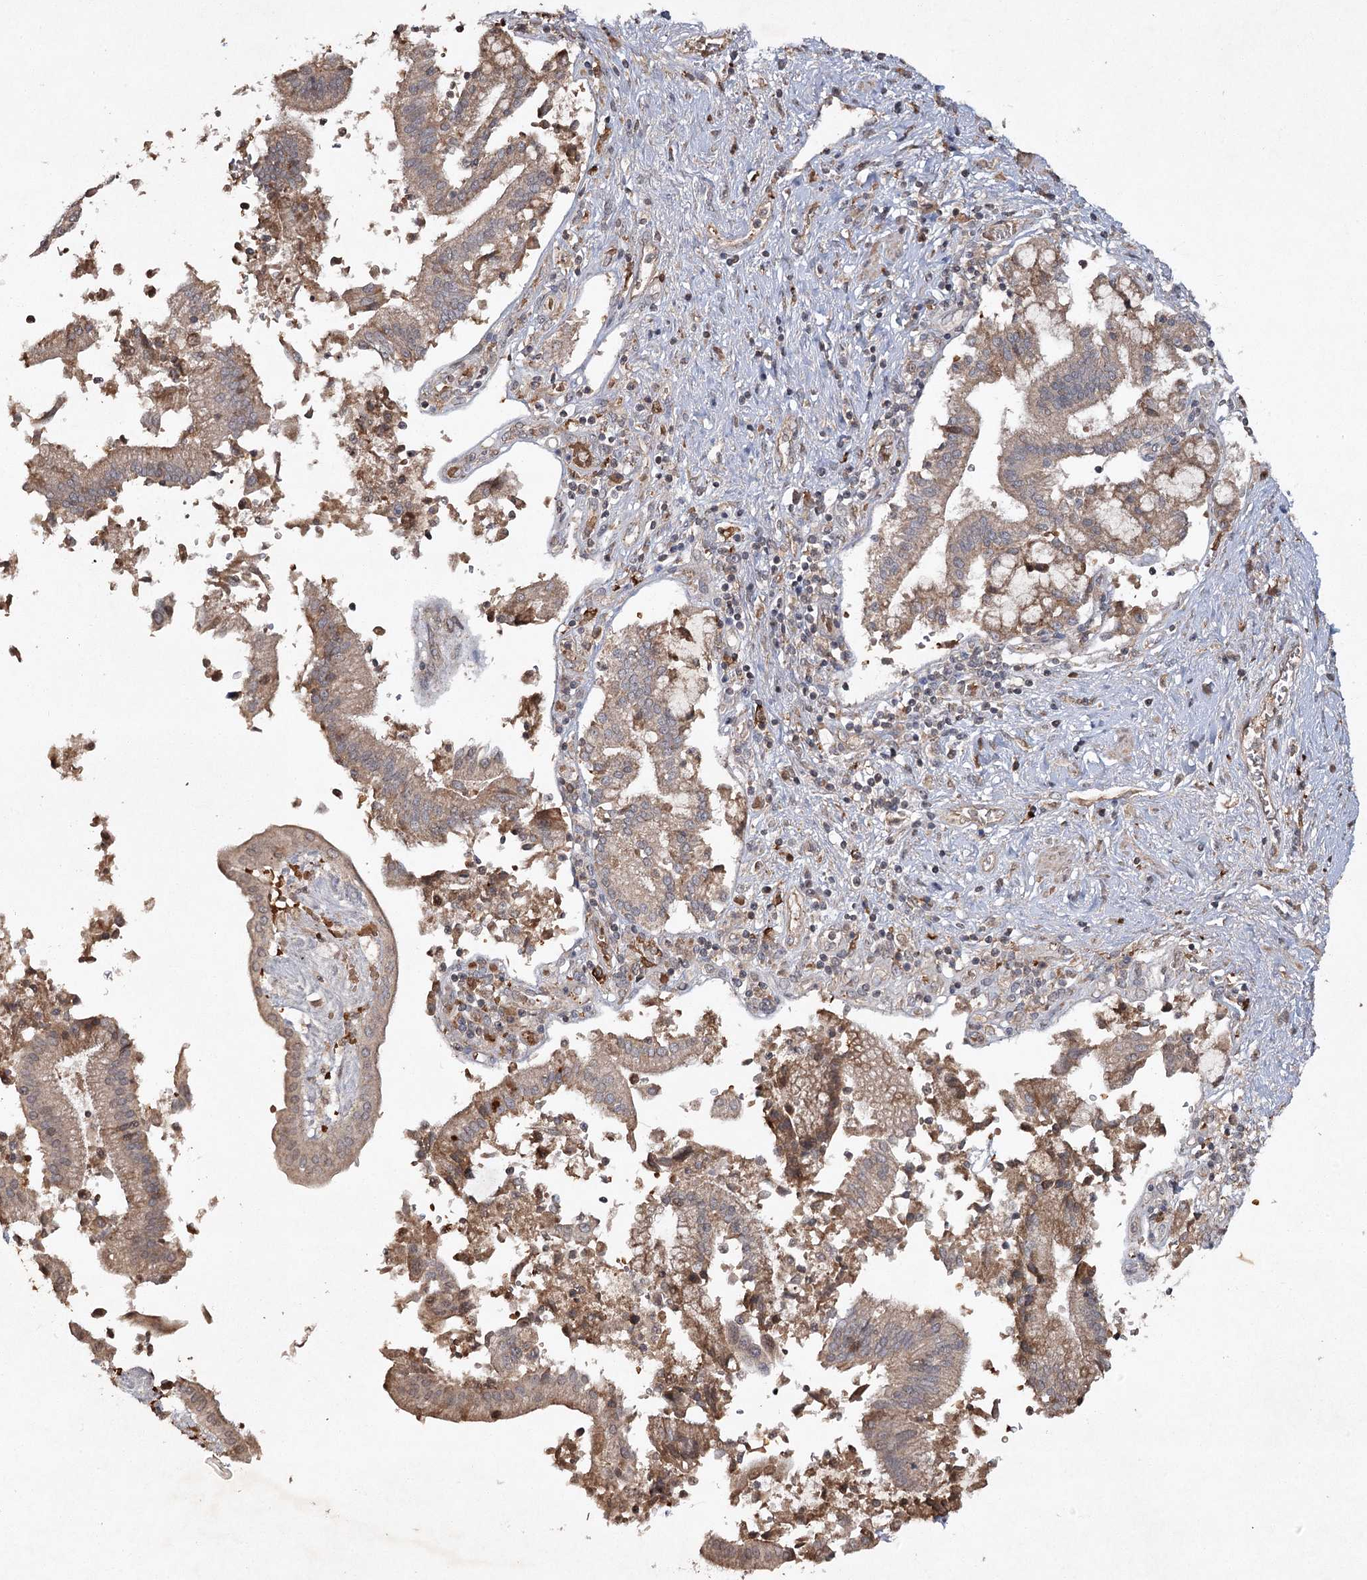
{"staining": {"intensity": "weak", "quantity": "25%-75%", "location": "cytoplasmic/membranous"}, "tissue": "pancreatic cancer", "cell_type": "Tumor cells", "image_type": "cancer", "snomed": [{"axis": "morphology", "description": "Adenocarcinoma, NOS"}, {"axis": "topography", "description": "Pancreas"}], "caption": "This is a histology image of immunohistochemistry staining of pancreatic cancer, which shows weak positivity in the cytoplasmic/membranous of tumor cells.", "gene": "CYP2B6", "patient": {"sex": "male", "age": 46}}